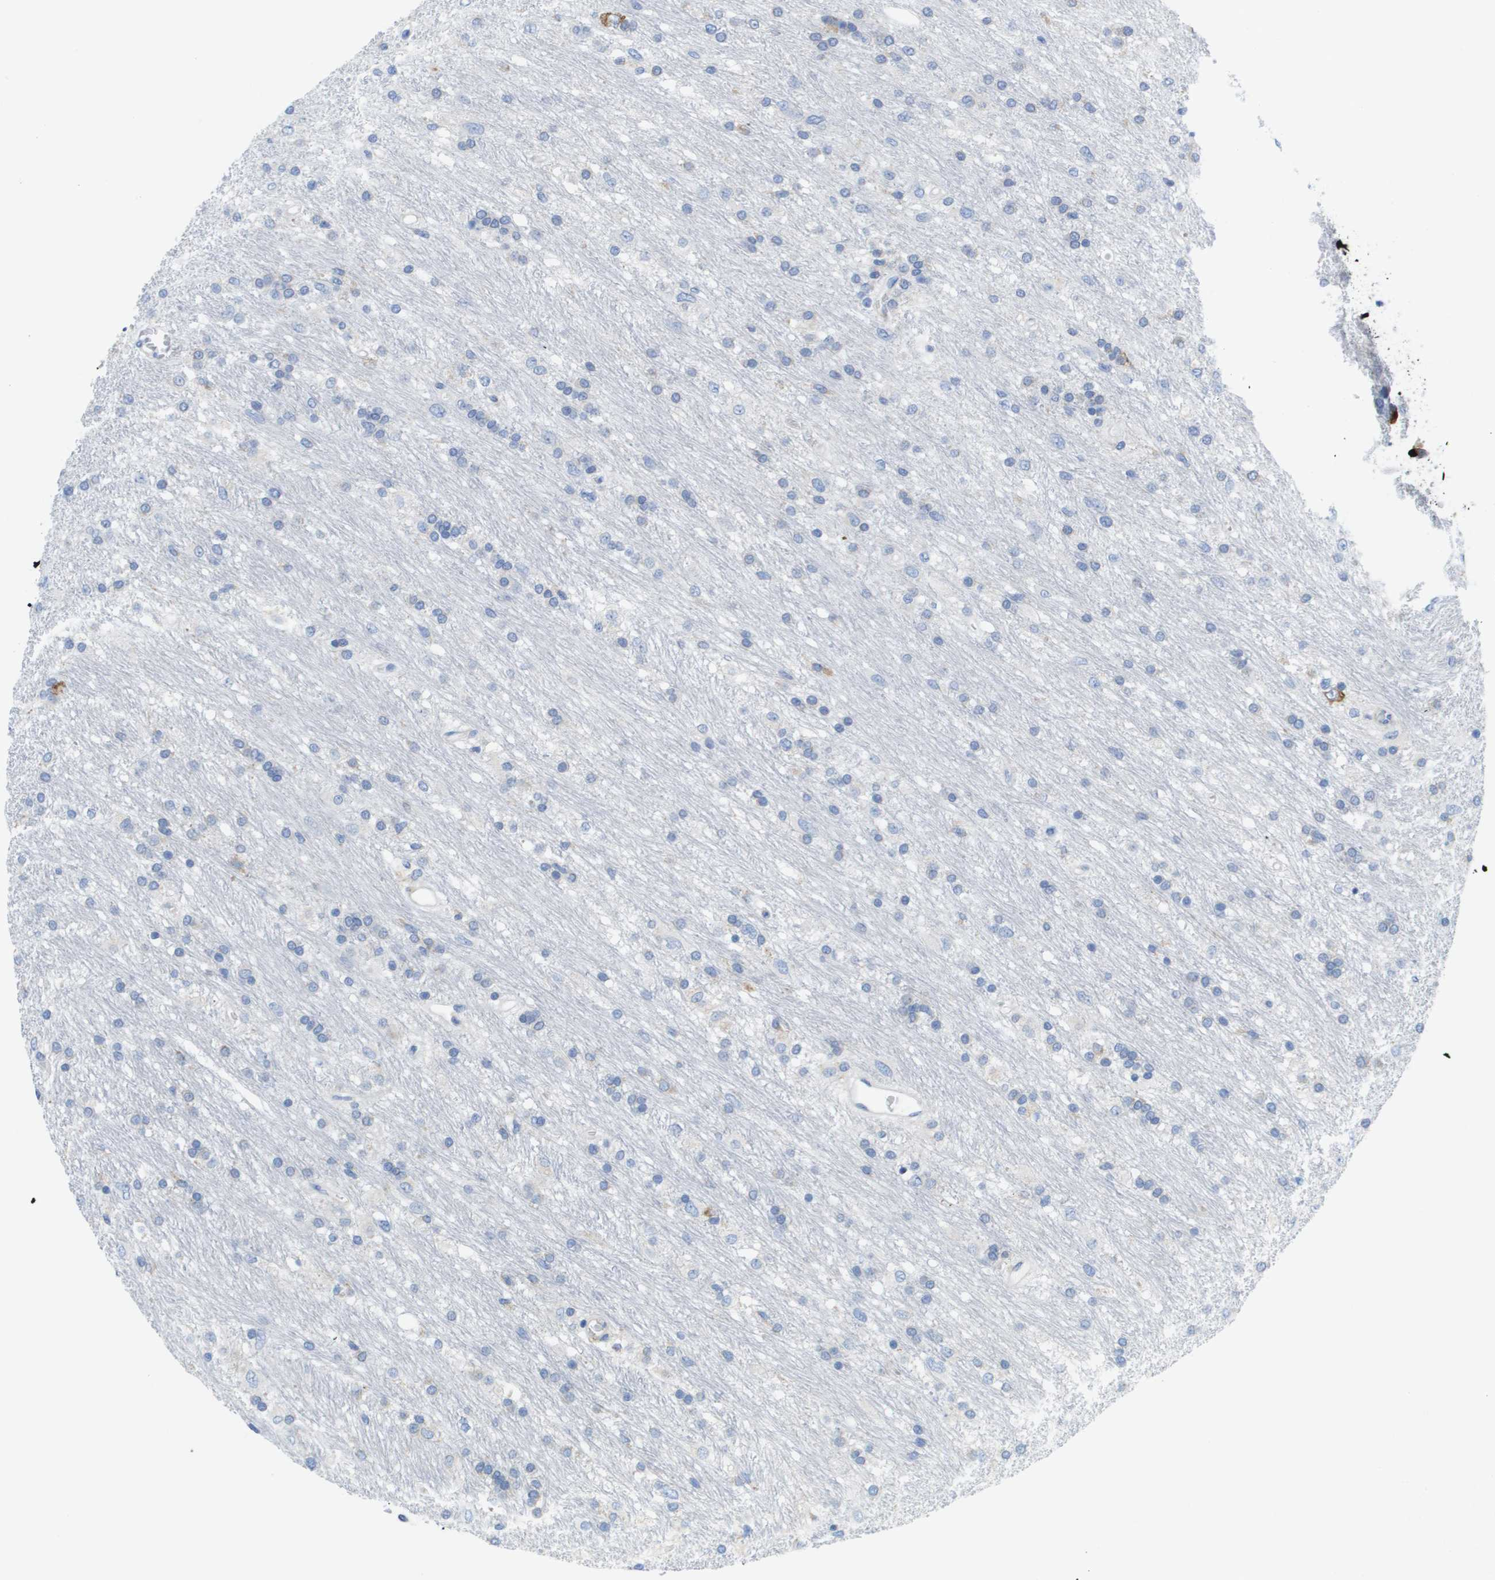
{"staining": {"intensity": "negative", "quantity": "none", "location": "none"}, "tissue": "glioma", "cell_type": "Tumor cells", "image_type": "cancer", "snomed": [{"axis": "morphology", "description": "Glioma, malignant, Low grade"}, {"axis": "topography", "description": "Brain"}], "caption": "This is an IHC histopathology image of human malignant low-grade glioma. There is no staining in tumor cells.", "gene": "SDR42E1", "patient": {"sex": "male", "age": 77}}